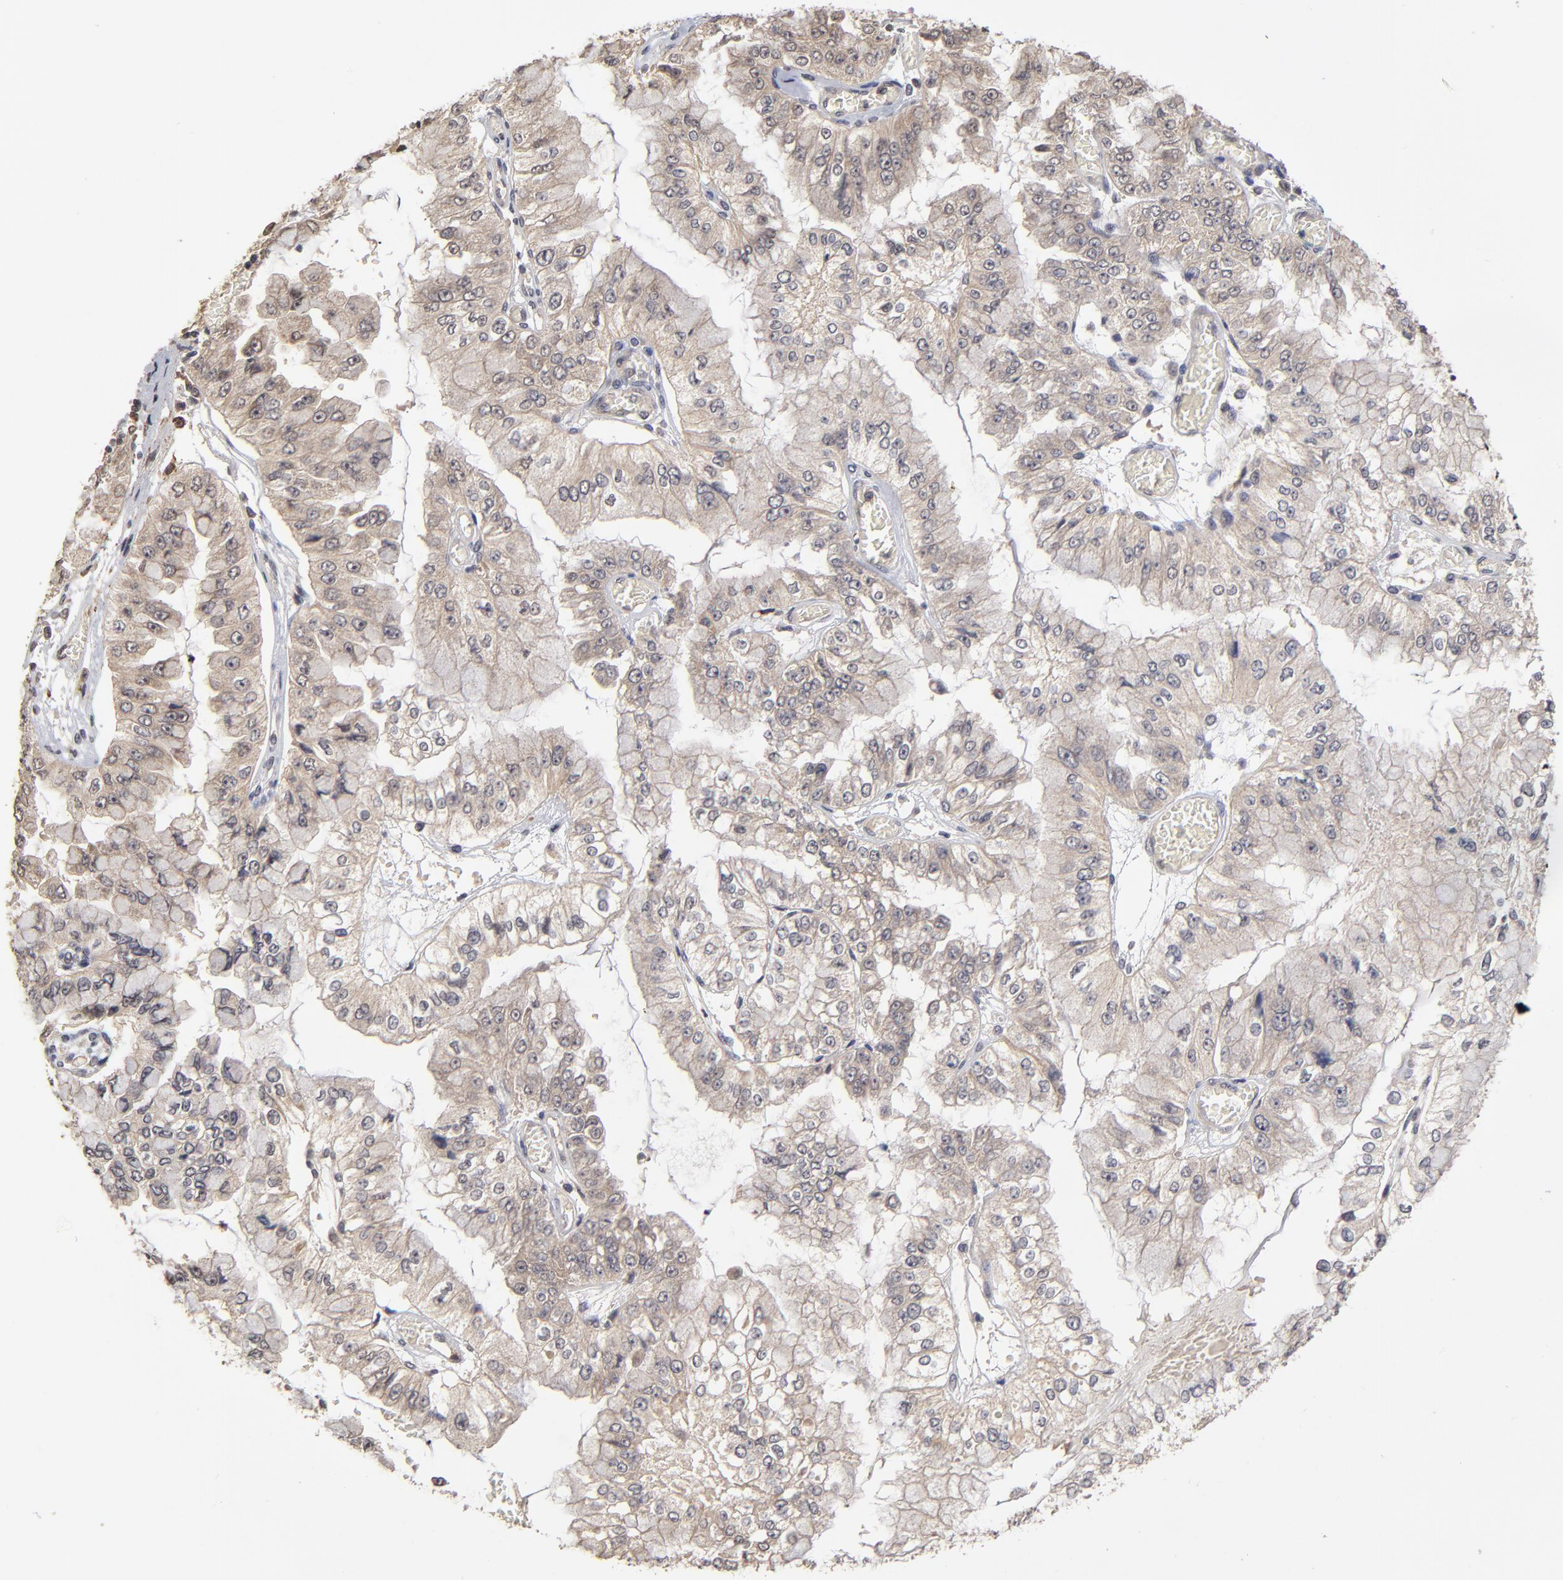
{"staining": {"intensity": "weak", "quantity": "25%-75%", "location": "cytoplasmic/membranous"}, "tissue": "liver cancer", "cell_type": "Tumor cells", "image_type": "cancer", "snomed": [{"axis": "morphology", "description": "Cholangiocarcinoma"}, {"axis": "topography", "description": "Liver"}], "caption": "Liver cholangiocarcinoma stained with IHC reveals weak cytoplasmic/membranous staining in approximately 25%-75% of tumor cells.", "gene": "ASB8", "patient": {"sex": "female", "age": 79}}